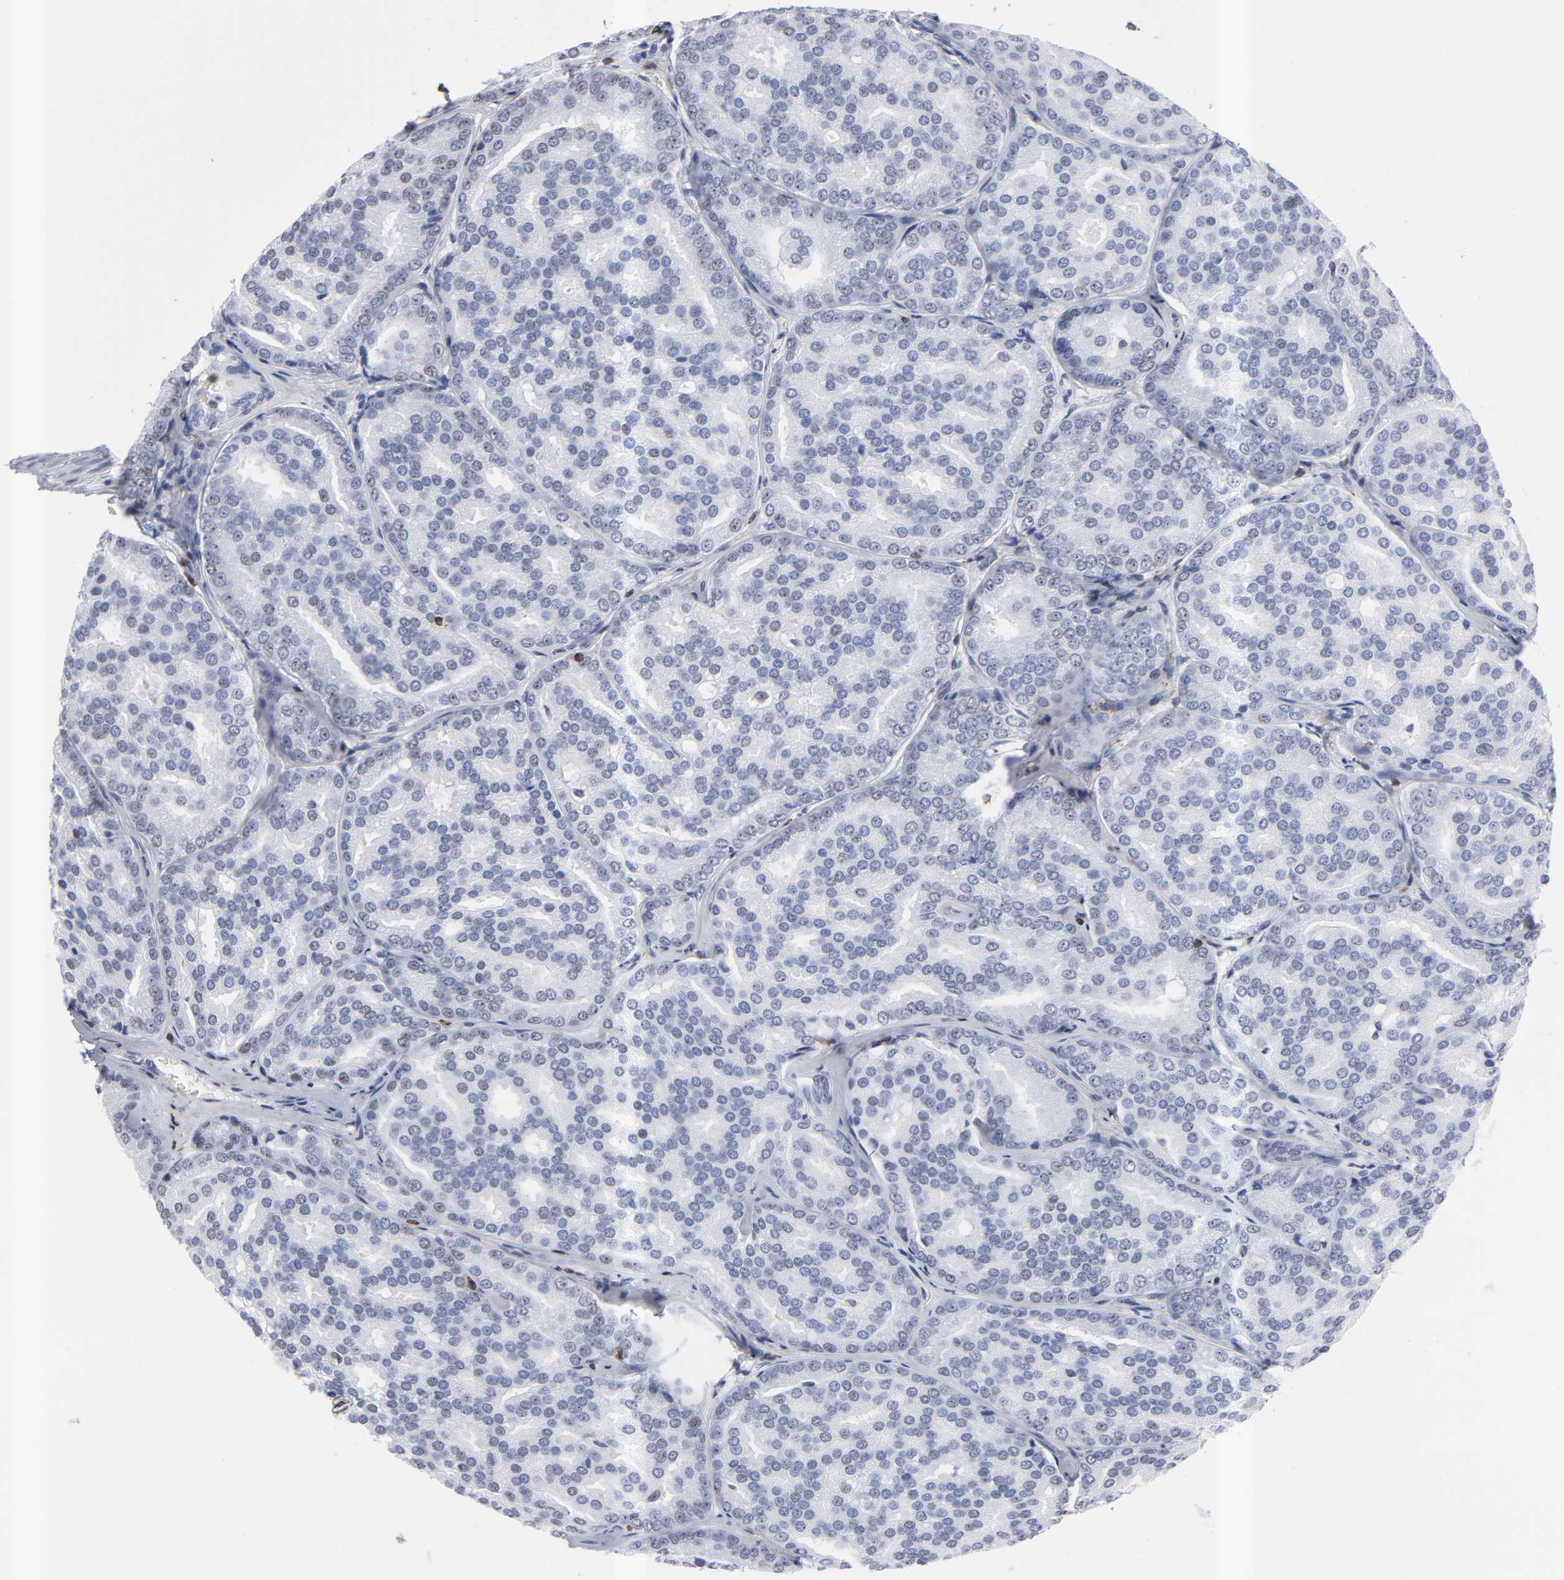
{"staining": {"intensity": "negative", "quantity": "none", "location": "none"}, "tissue": "prostate cancer", "cell_type": "Tumor cells", "image_type": "cancer", "snomed": [{"axis": "morphology", "description": "Adenocarcinoma, High grade"}, {"axis": "topography", "description": "Prostate"}], "caption": "Tumor cells are negative for brown protein staining in prostate cancer (adenocarcinoma (high-grade)).", "gene": "CD2", "patient": {"sex": "male", "age": 64}}